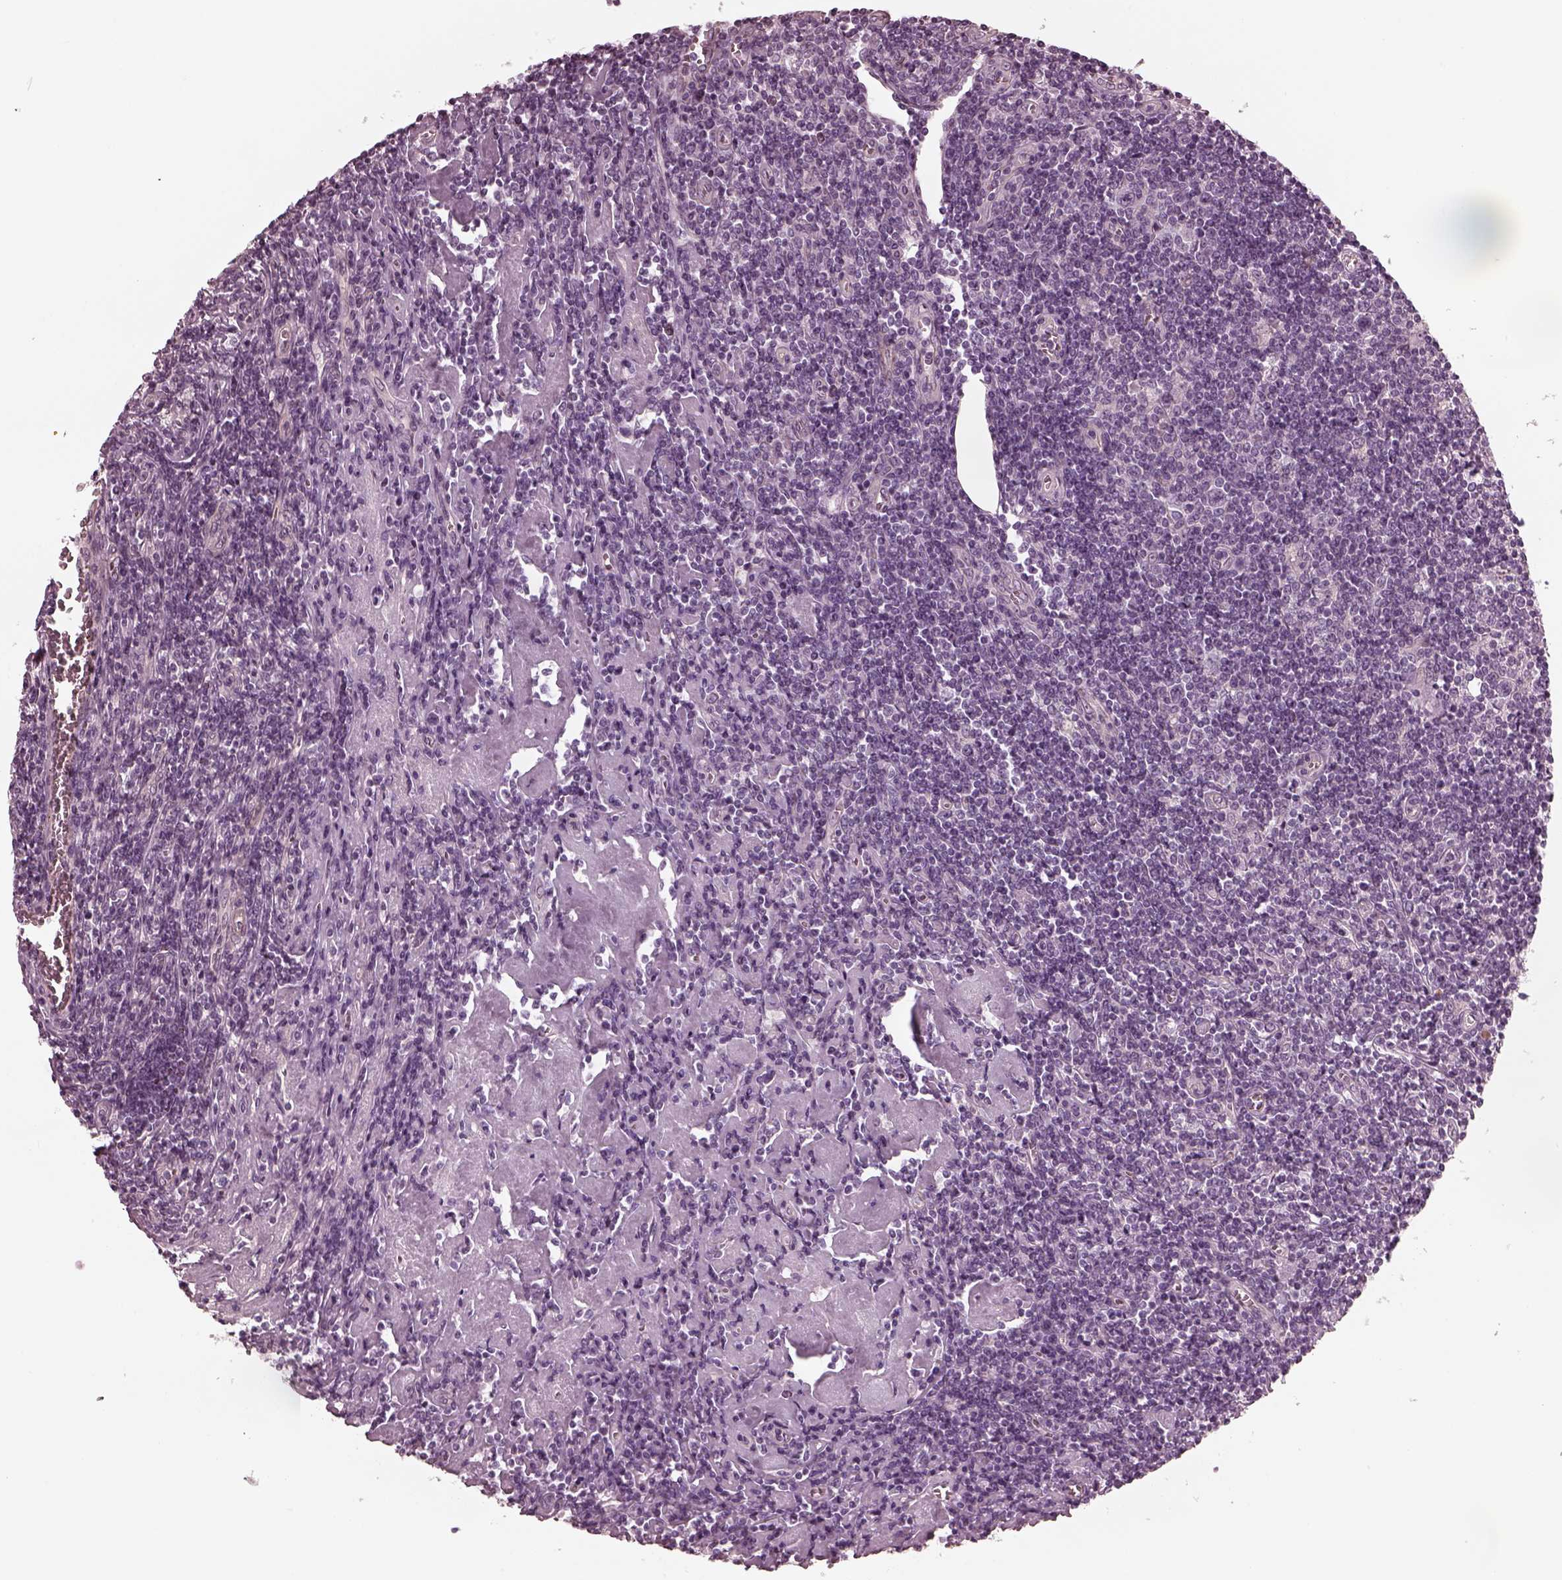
{"staining": {"intensity": "negative", "quantity": "none", "location": "none"}, "tissue": "lymphoma", "cell_type": "Tumor cells", "image_type": "cancer", "snomed": [{"axis": "morphology", "description": "Hodgkin's disease, NOS"}, {"axis": "topography", "description": "Lymph node"}], "caption": "Human lymphoma stained for a protein using IHC exhibits no expression in tumor cells.", "gene": "KIF6", "patient": {"sex": "male", "age": 40}}